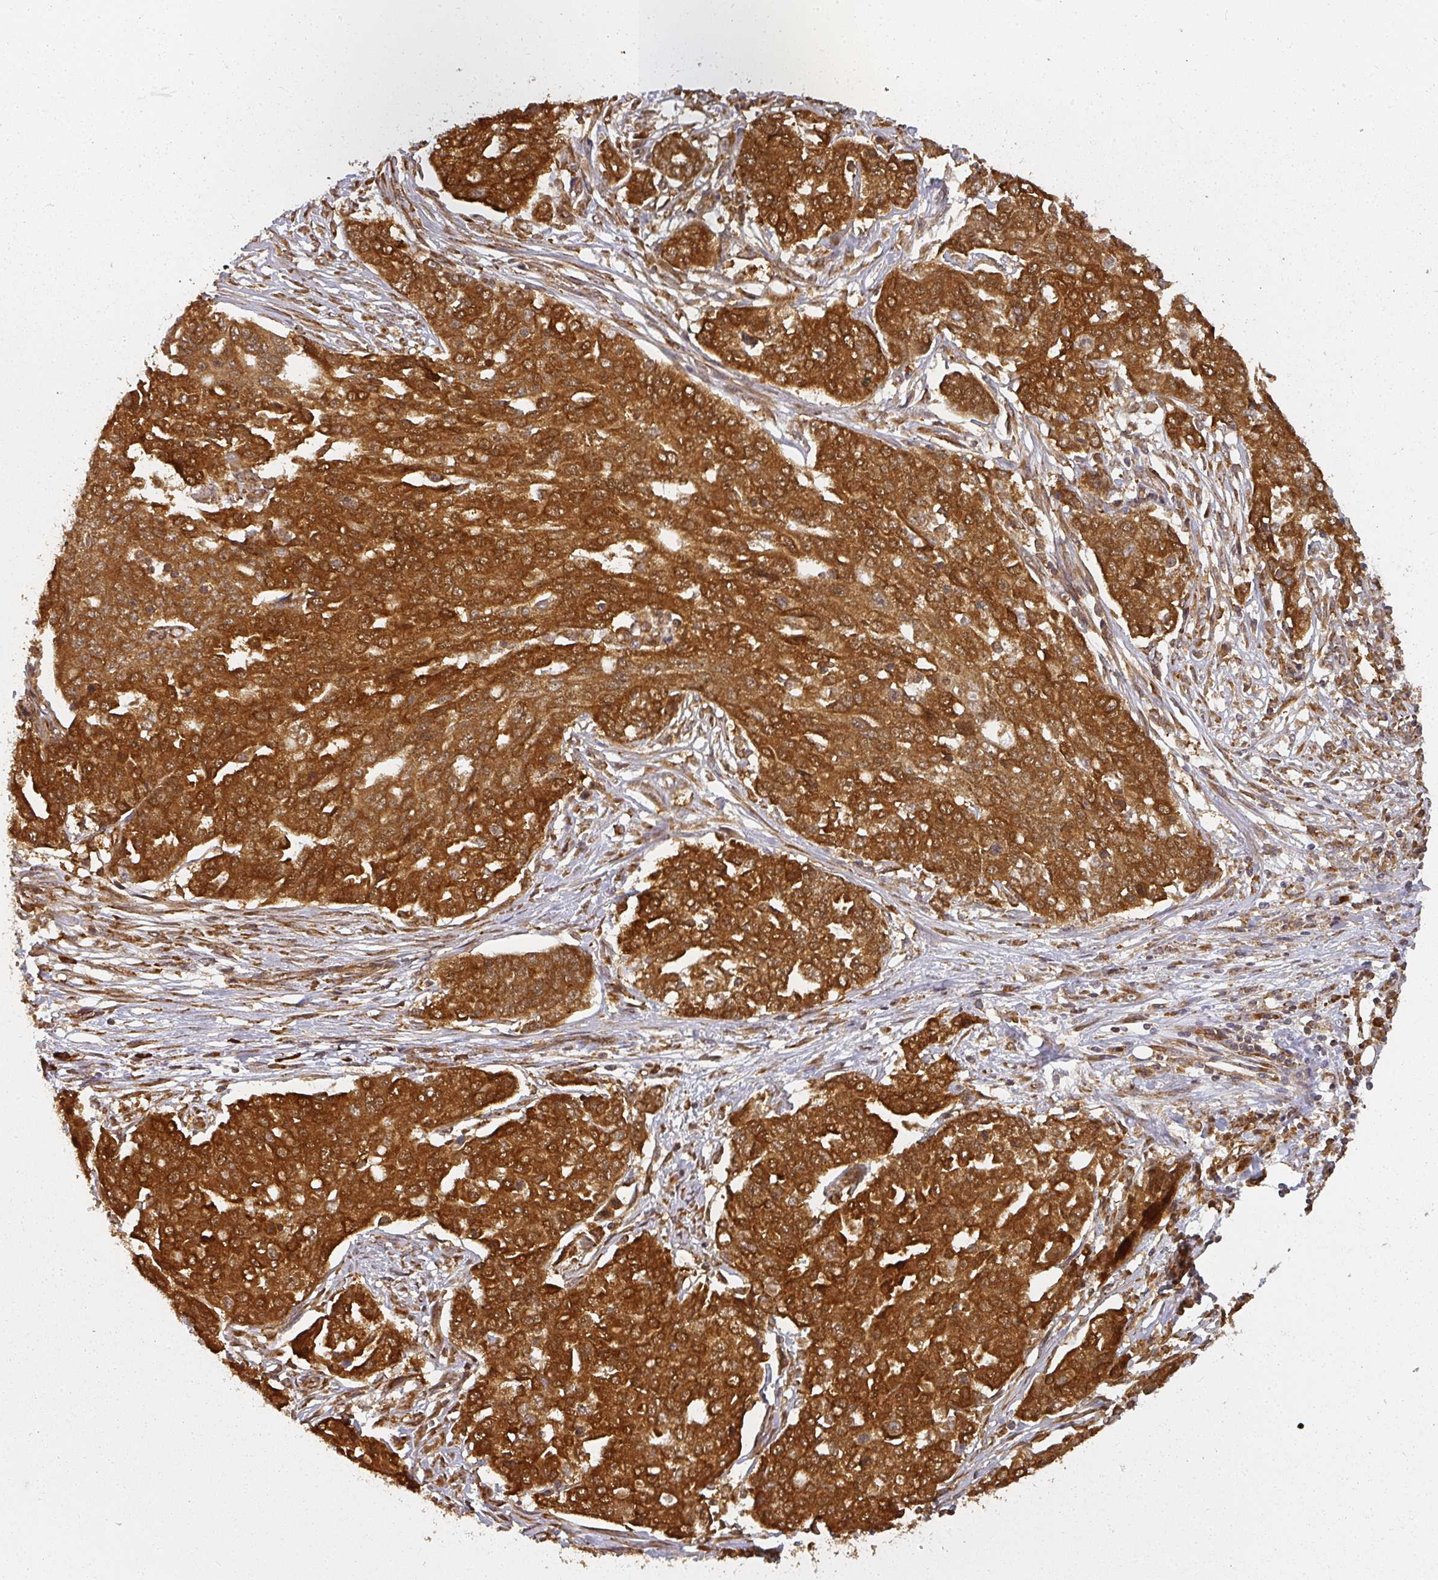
{"staining": {"intensity": "strong", "quantity": ">75%", "location": "cytoplasmic/membranous"}, "tissue": "ovarian cancer", "cell_type": "Tumor cells", "image_type": "cancer", "snomed": [{"axis": "morphology", "description": "Cystadenocarcinoma, serous, NOS"}, {"axis": "topography", "description": "Soft tissue"}, {"axis": "topography", "description": "Ovary"}], "caption": "An immunohistochemistry (IHC) micrograph of tumor tissue is shown. Protein staining in brown labels strong cytoplasmic/membranous positivity in ovarian serous cystadenocarcinoma within tumor cells.", "gene": "PPP6R3", "patient": {"sex": "female", "age": 57}}